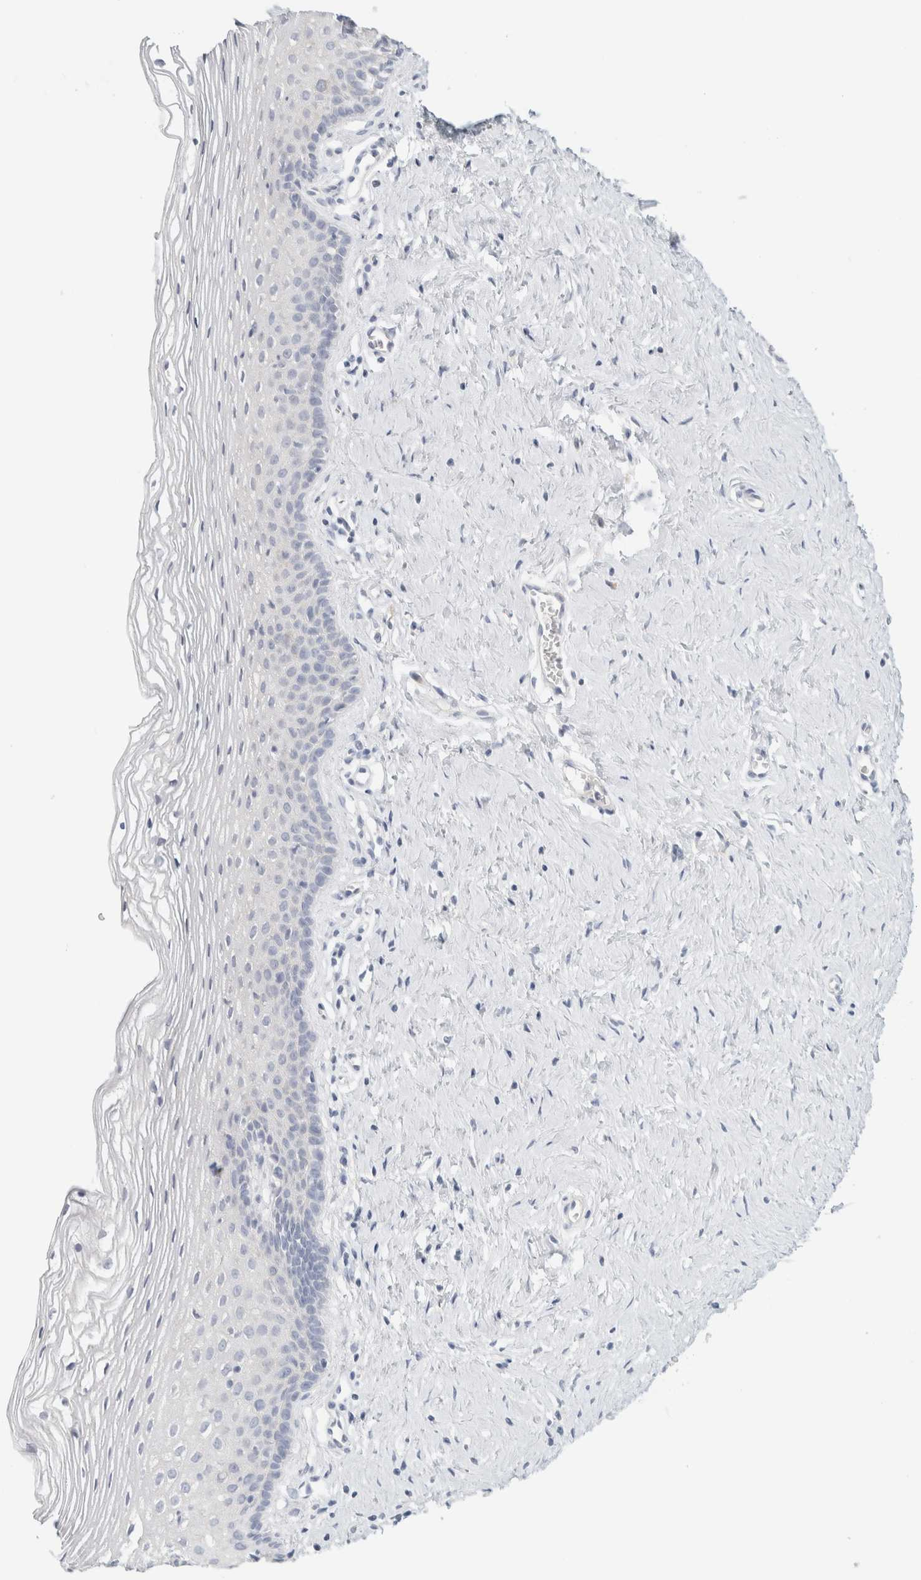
{"staining": {"intensity": "negative", "quantity": "none", "location": "none"}, "tissue": "vagina", "cell_type": "Squamous epithelial cells", "image_type": "normal", "snomed": [{"axis": "morphology", "description": "Normal tissue, NOS"}, {"axis": "topography", "description": "Vagina"}], "caption": "This is an IHC micrograph of unremarkable vagina. There is no expression in squamous epithelial cells.", "gene": "NEFM", "patient": {"sex": "female", "age": 32}}